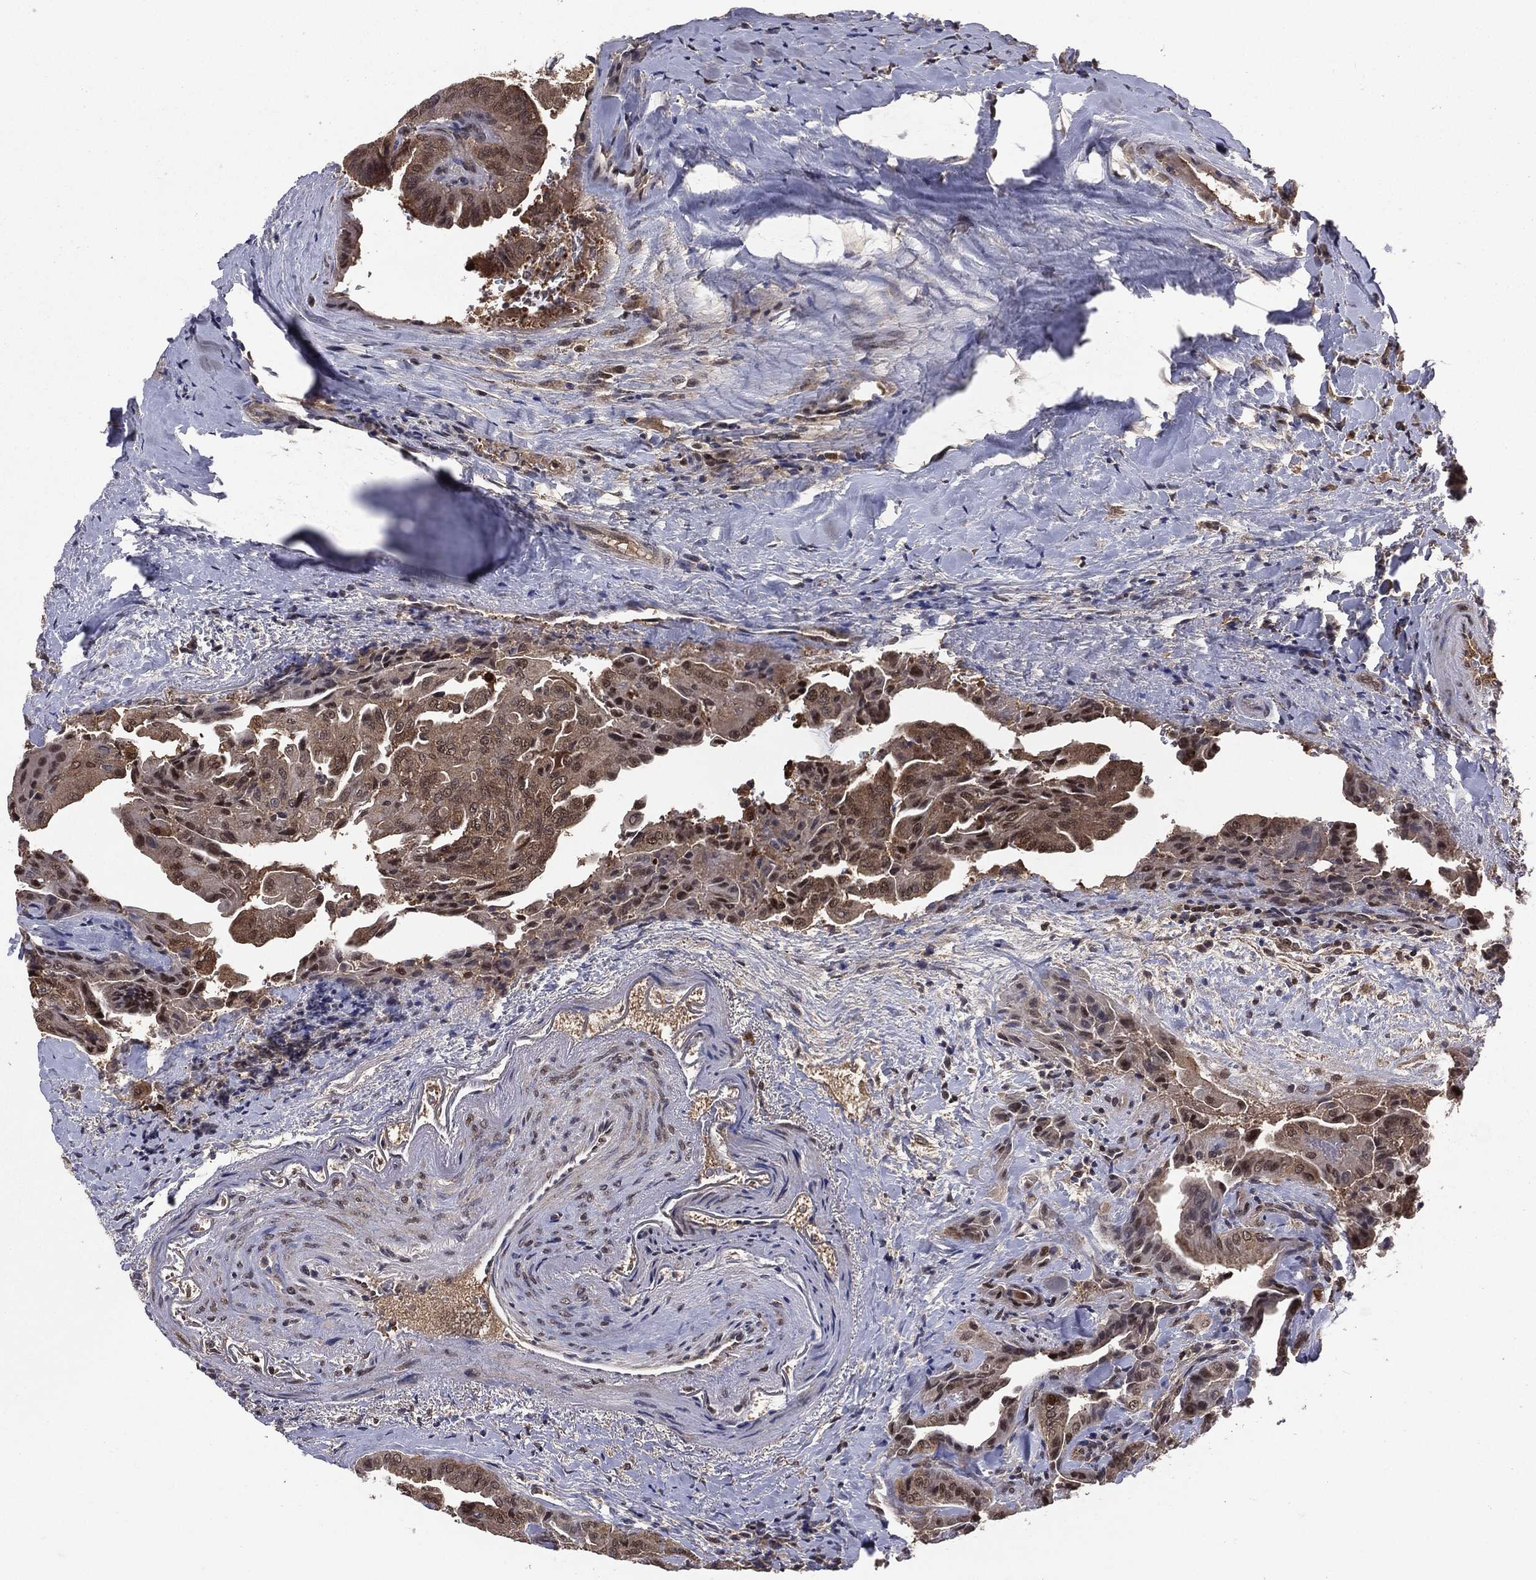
{"staining": {"intensity": "moderate", "quantity": ">75%", "location": "cytoplasmic/membranous,nuclear"}, "tissue": "thyroid cancer", "cell_type": "Tumor cells", "image_type": "cancer", "snomed": [{"axis": "morphology", "description": "Papillary adenocarcinoma, NOS"}, {"axis": "topography", "description": "Thyroid gland"}], "caption": "Immunohistochemistry of human thyroid papillary adenocarcinoma displays medium levels of moderate cytoplasmic/membranous and nuclear staining in approximately >75% of tumor cells.", "gene": "GPI", "patient": {"sex": "female", "age": 68}}